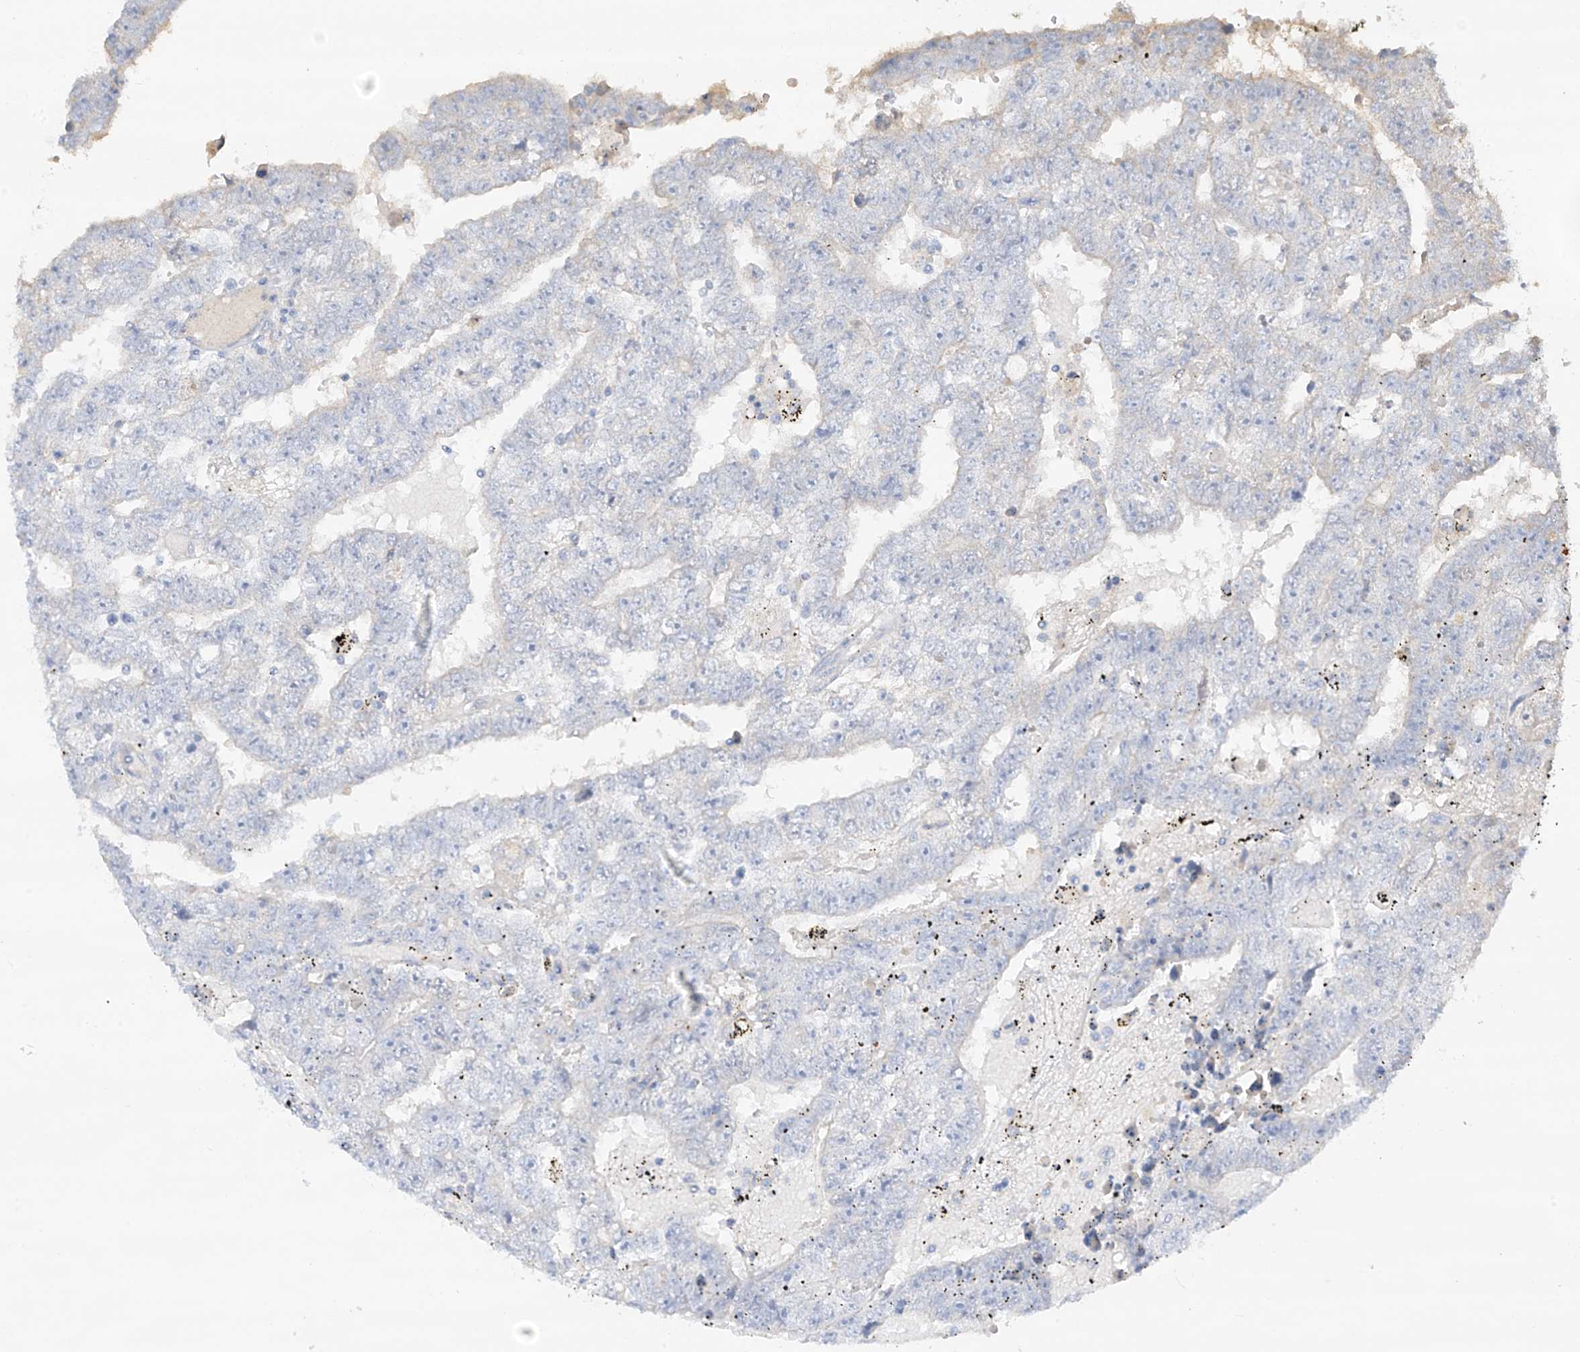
{"staining": {"intensity": "negative", "quantity": "none", "location": "none"}, "tissue": "testis cancer", "cell_type": "Tumor cells", "image_type": "cancer", "snomed": [{"axis": "morphology", "description": "Carcinoma, Embryonal, NOS"}, {"axis": "topography", "description": "Testis"}], "caption": "Immunohistochemical staining of human testis cancer reveals no significant expression in tumor cells.", "gene": "CAPN13", "patient": {"sex": "male", "age": 25}}